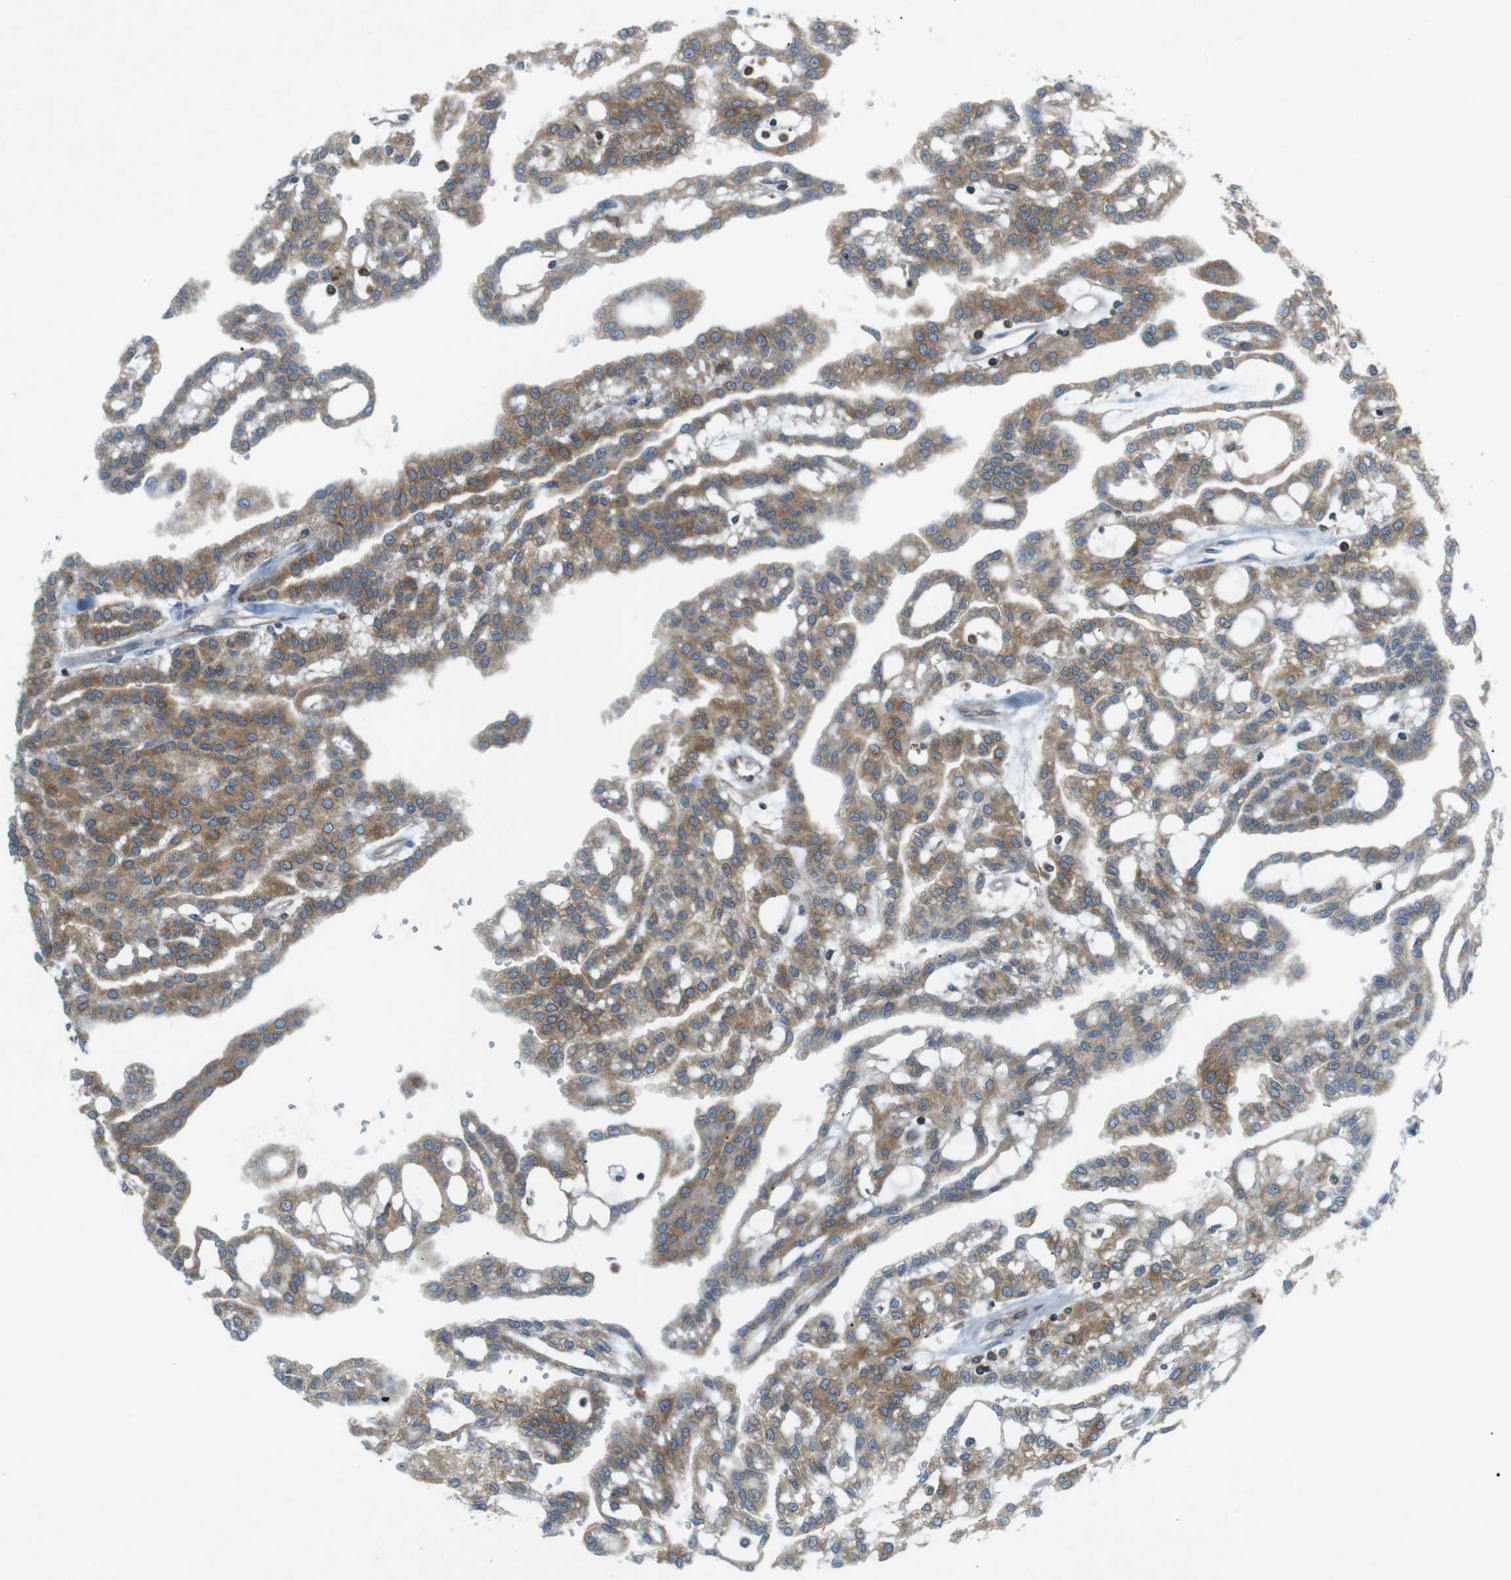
{"staining": {"intensity": "moderate", "quantity": ">75%", "location": "cytoplasmic/membranous"}, "tissue": "renal cancer", "cell_type": "Tumor cells", "image_type": "cancer", "snomed": [{"axis": "morphology", "description": "Adenocarcinoma, NOS"}, {"axis": "topography", "description": "Kidney"}], "caption": "A high-resolution photomicrograph shows immunohistochemistry staining of renal adenocarcinoma, which reveals moderate cytoplasmic/membranous expression in about >75% of tumor cells.", "gene": "FLII", "patient": {"sex": "male", "age": 63}}